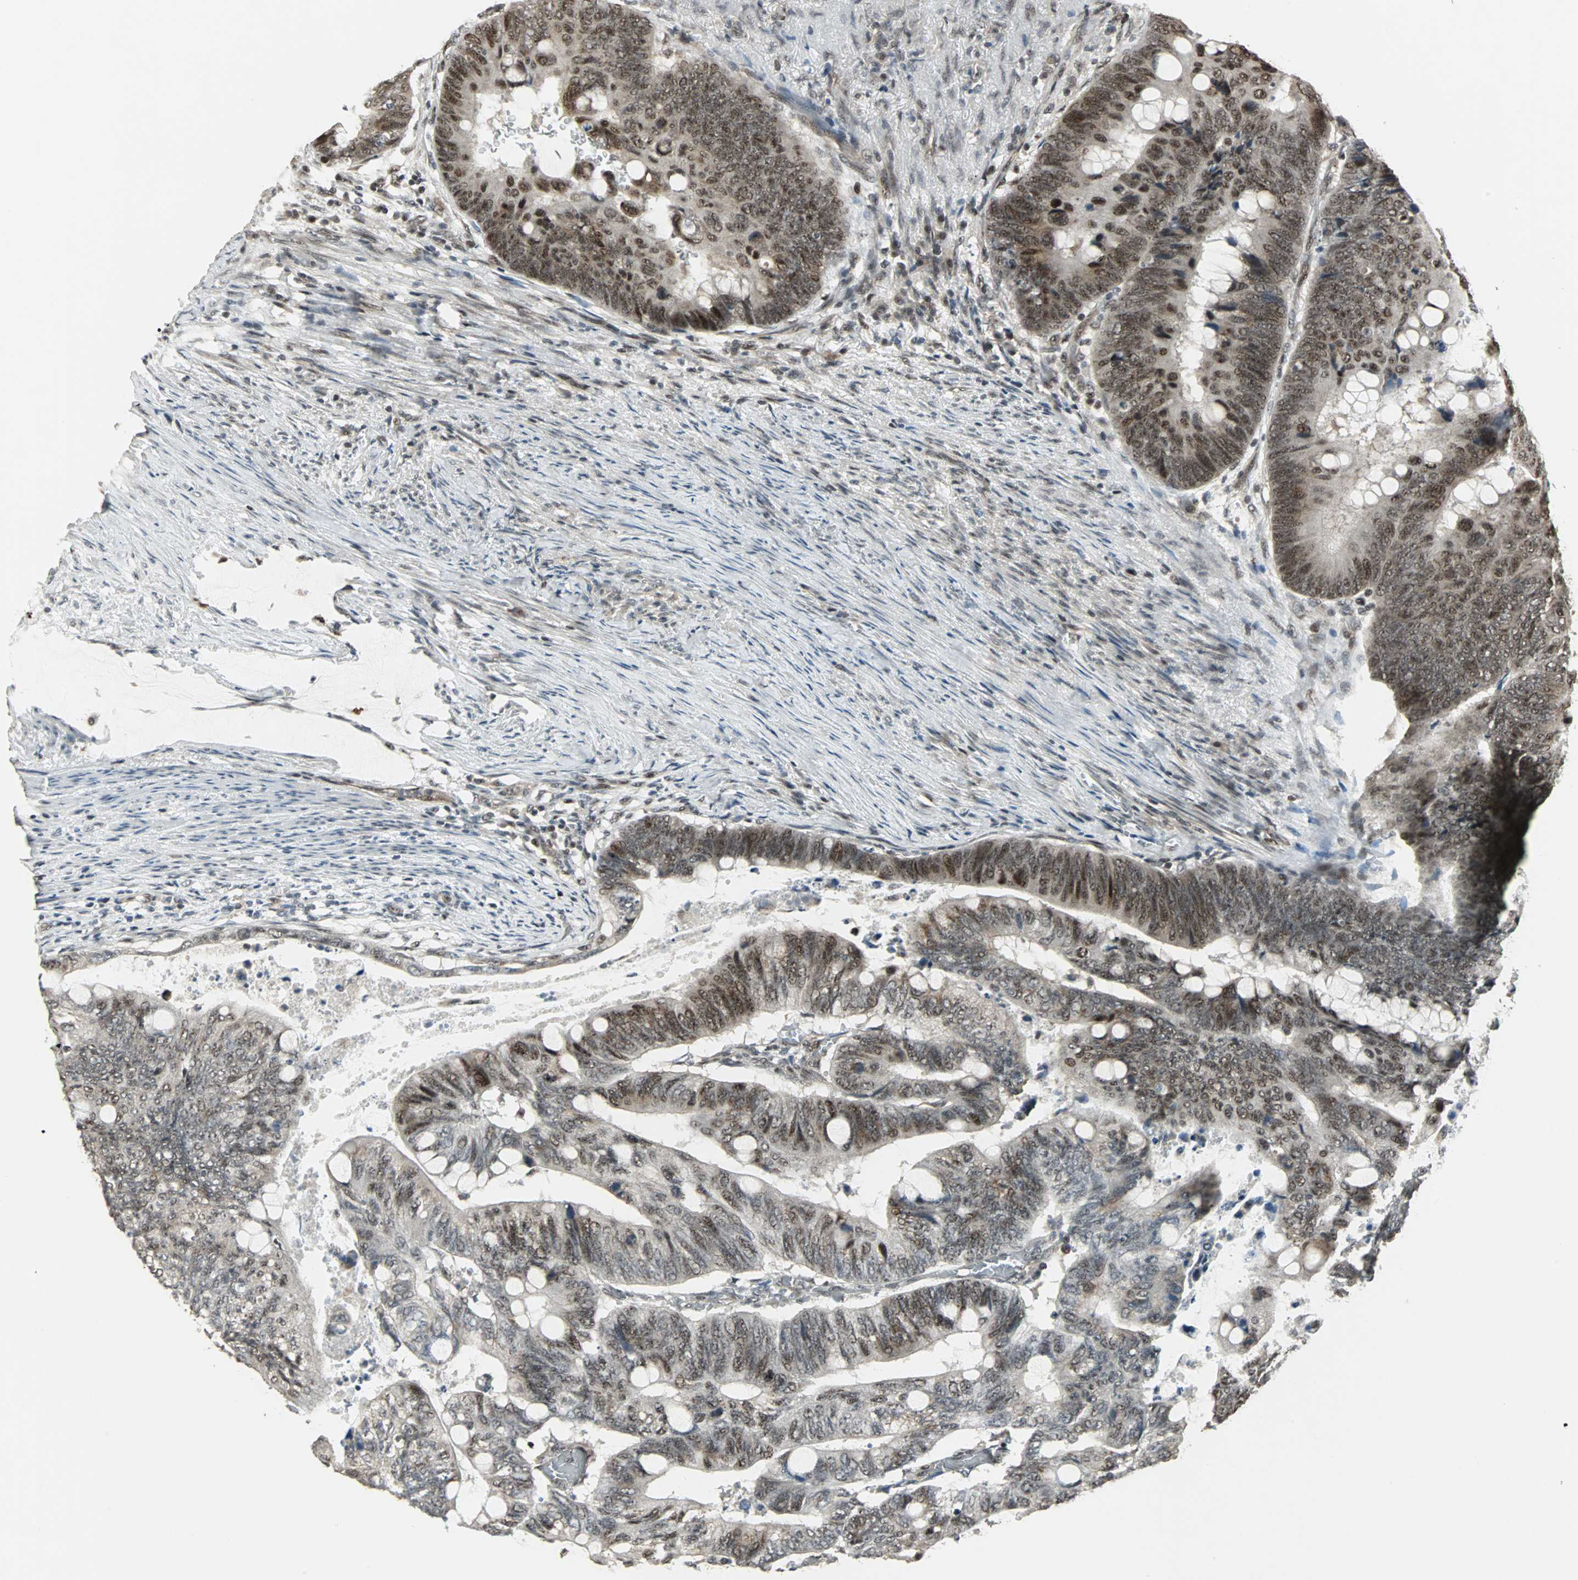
{"staining": {"intensity": "strong", "quantity": ">75%", "location": "nuclear"}, "tissue": "colorectal cancer", "cell_type": "Tumor cells", "image_type": "cancer", "snomed": [{"axis": "morphology", "description": "Normal tissue, NOS"}, {"axis": "morphology", "description": "Adenocarcinoma, NOS"}, {"axis": "topography", "description": "Rectum"}, {"axis": "topography", "description": "Peripheral nerve tissue"}], "caption": "Immunohistochemistry photomicrograph of human colorectal cancer (adenocarcinoma) stained for a protein (brown), which shows high levels of strong nuclear positivity in about >75% of tumor cells.", "gene": "MED4", "patient": {"sex": "male", "age": 92}}